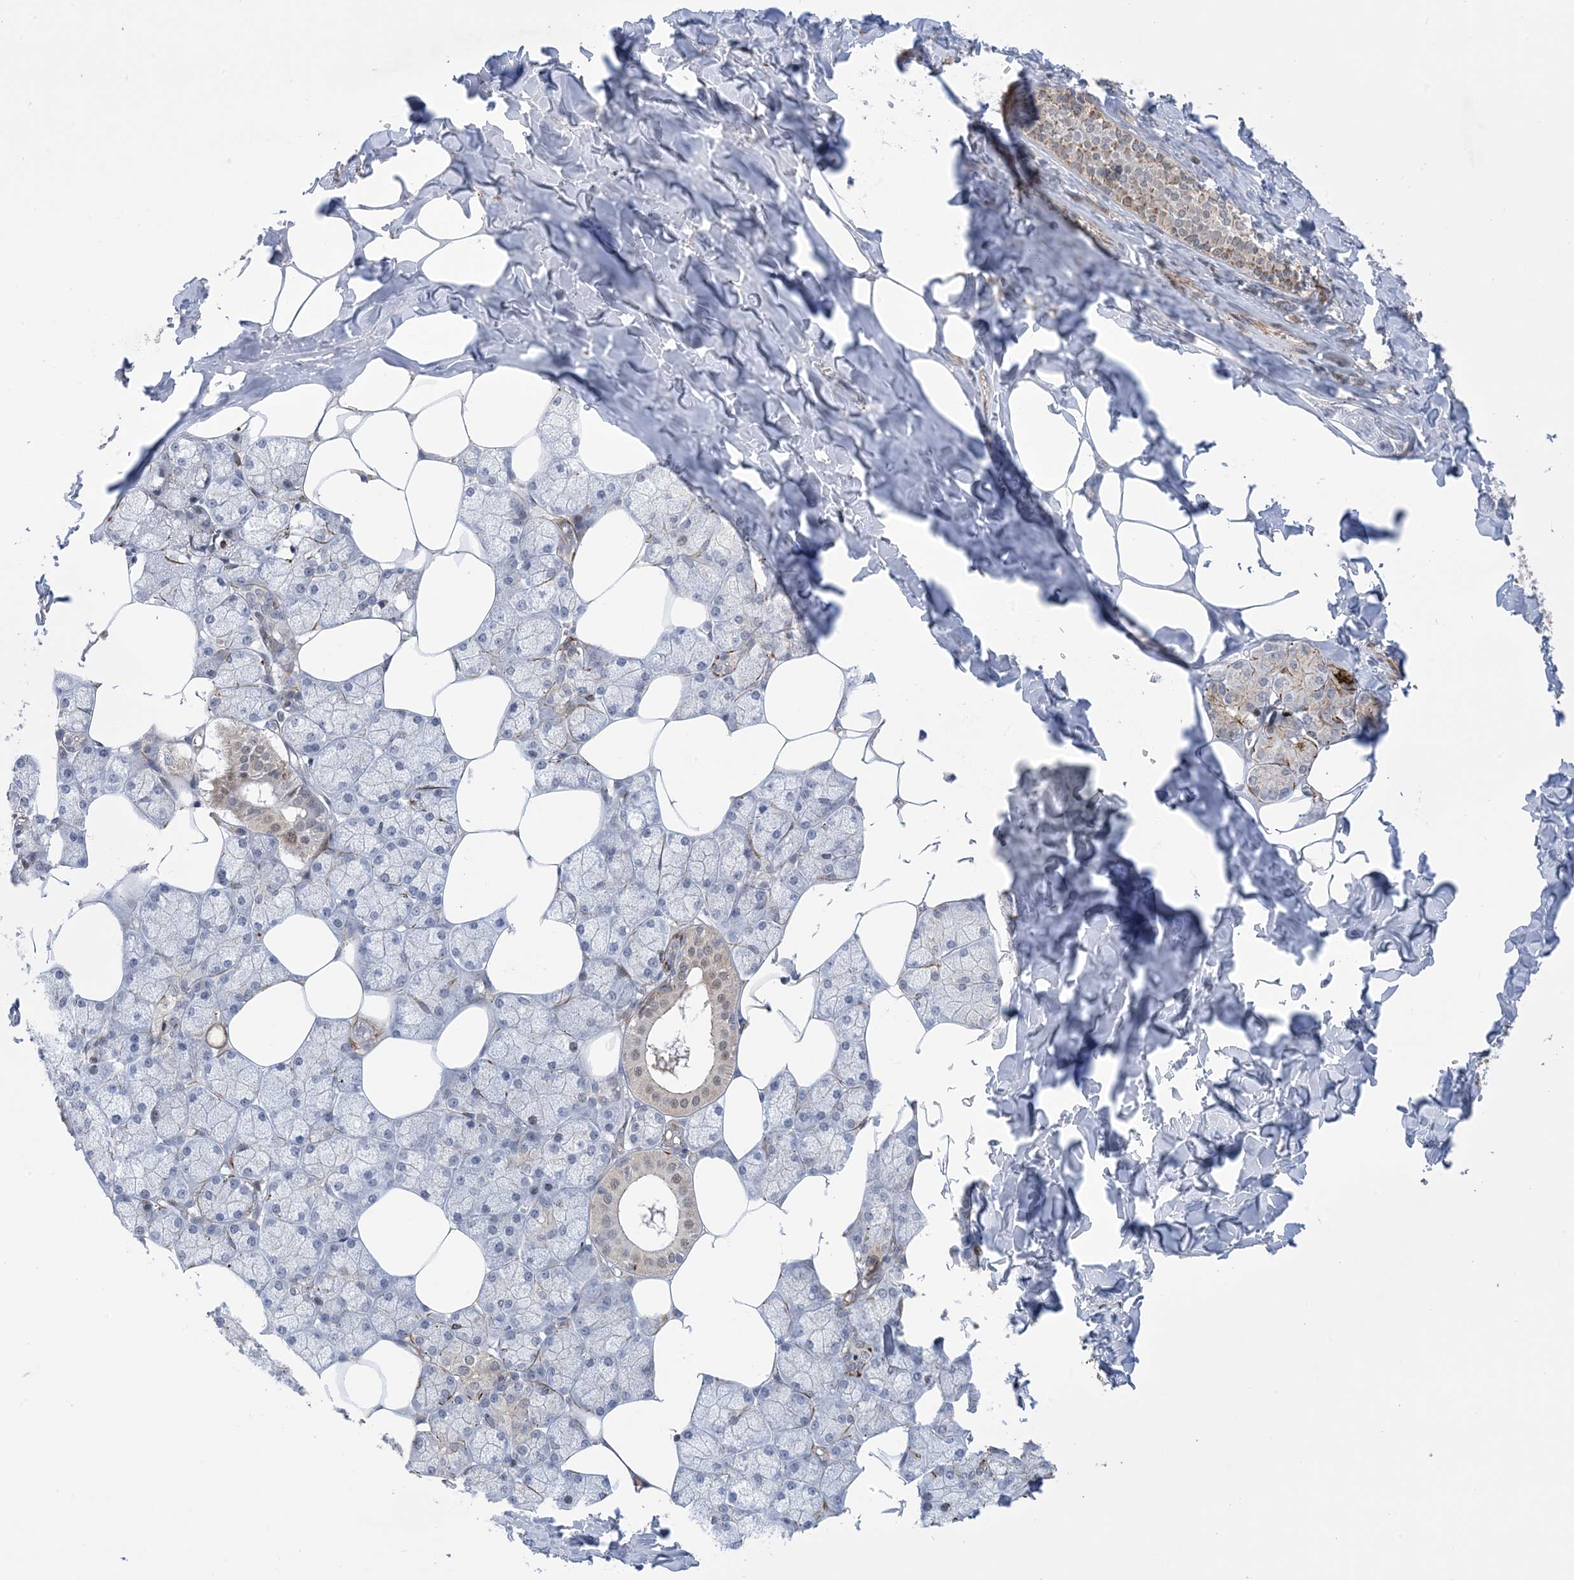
{"staining": {"intensity": "moderate", "quantity": "<25%", "location": "nuclear"}, "tissue": "salivary gland", "cell_type": "Glandular cells", "image_type": "normal", "snomed": [{"axis": "morphology", "description": "Normal tissue, NOS"}, {"axis": "topography", "description": "Salivary gland"}], "caption": "Immunohistochemical staining of benign salivary gland shows moderate nuclear protein positivity in approximately <25% of glandular cells. The protein of interest is shown in brown color, while the nuclei are stained blue.", "gene": "ZNF8", "patient": {"sex": "male", "age": 62}}